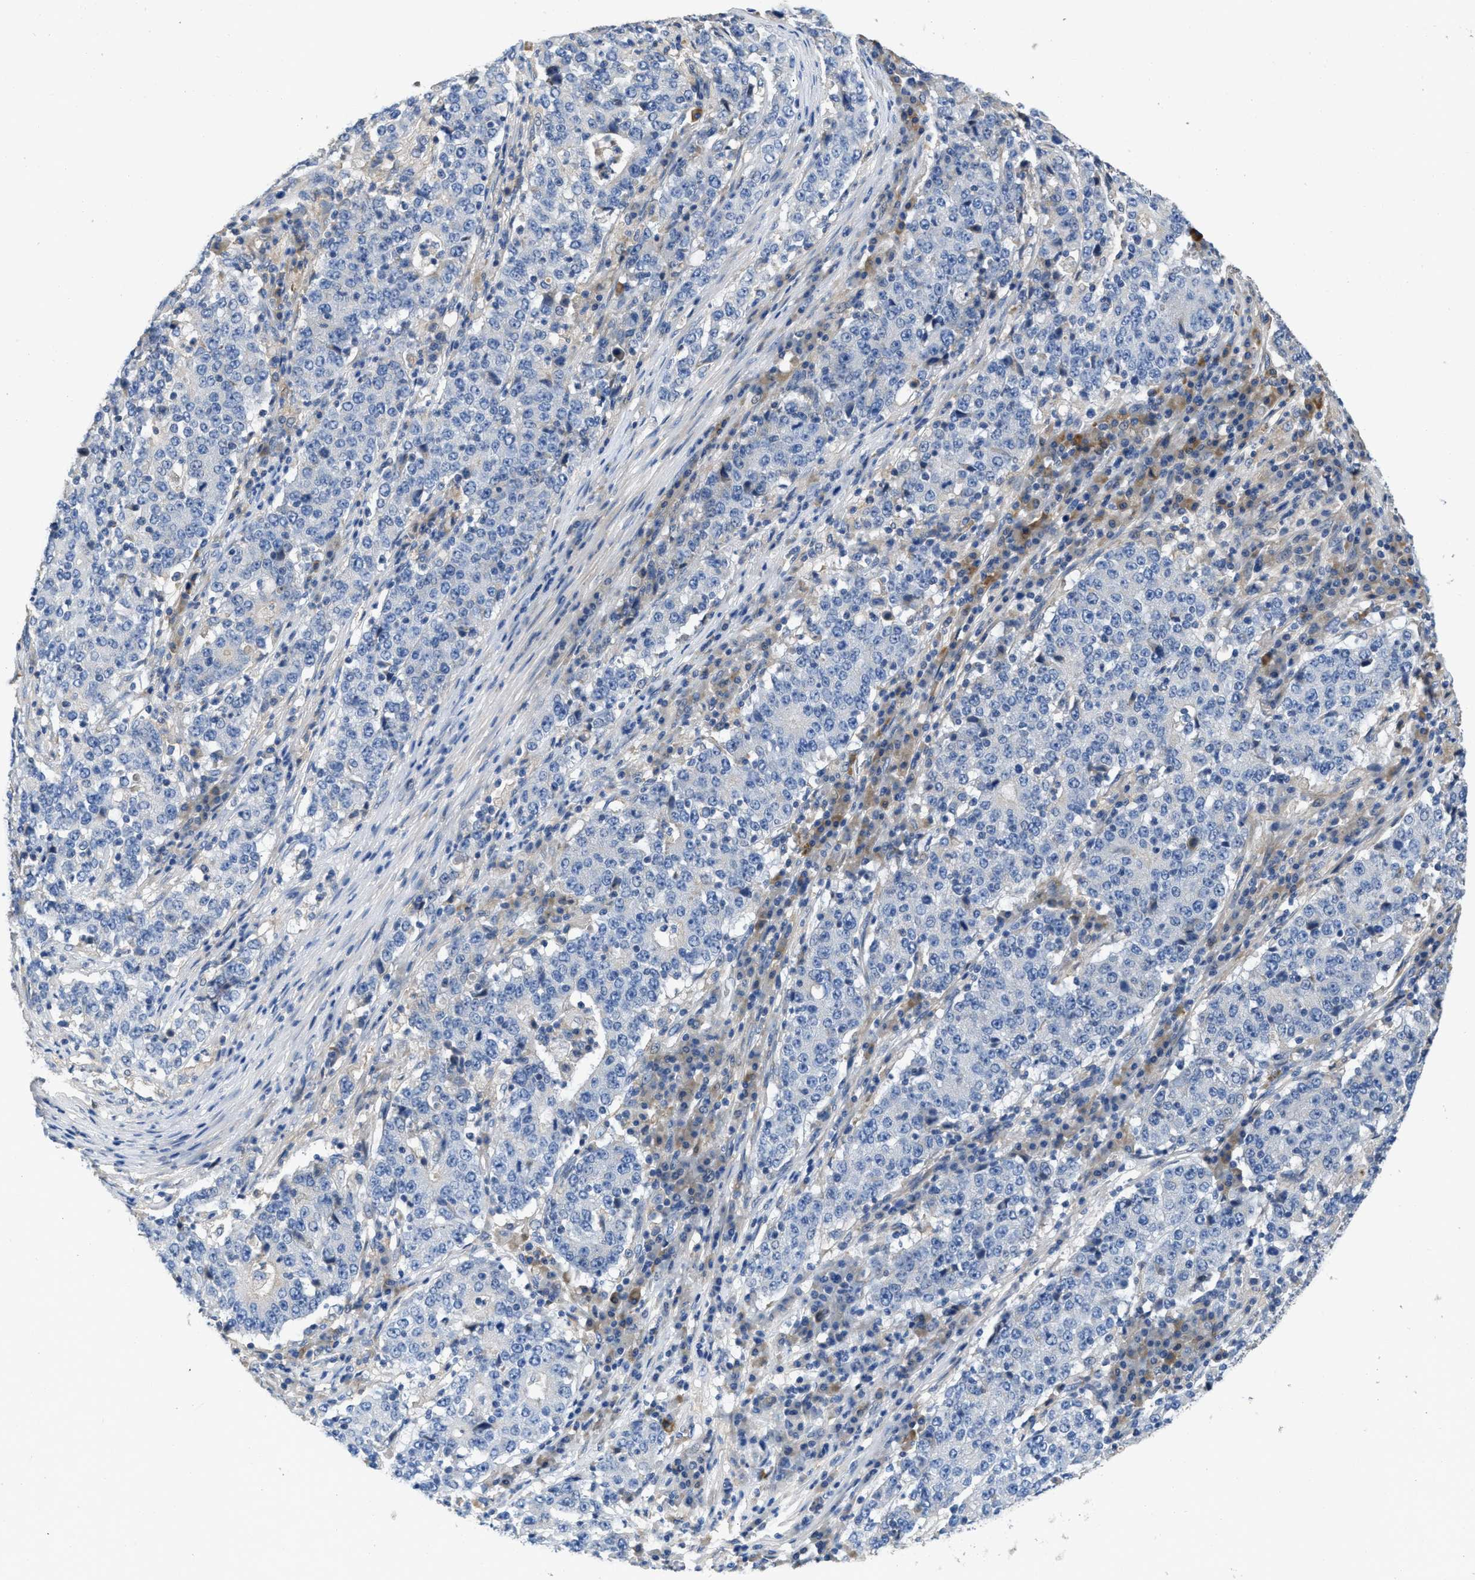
{"staining": {"intensity": "negative", "quantity": "none", "location": "none"}, "tissue": "stomach cancer", "cell_type": "Tumor cells", "image_type": "cancer", "snomed": [{"axis": "morphology", "description": "Adenocarcinoma, NOS"}, {"axis": "topography", "description": "Stomach"}], "caption": "IHC photomicrograph of neoplastic tissue: stomach cancer stained with DAB (3,3'-diaminobenzidine) exhibits no significant protein expression in tumor cells. (Brightfield microscopy of DAB immunohistochemistry (IHC) at high magnification).", "gene": "C1S", "patient": {"sex": "male", "age": 59}}